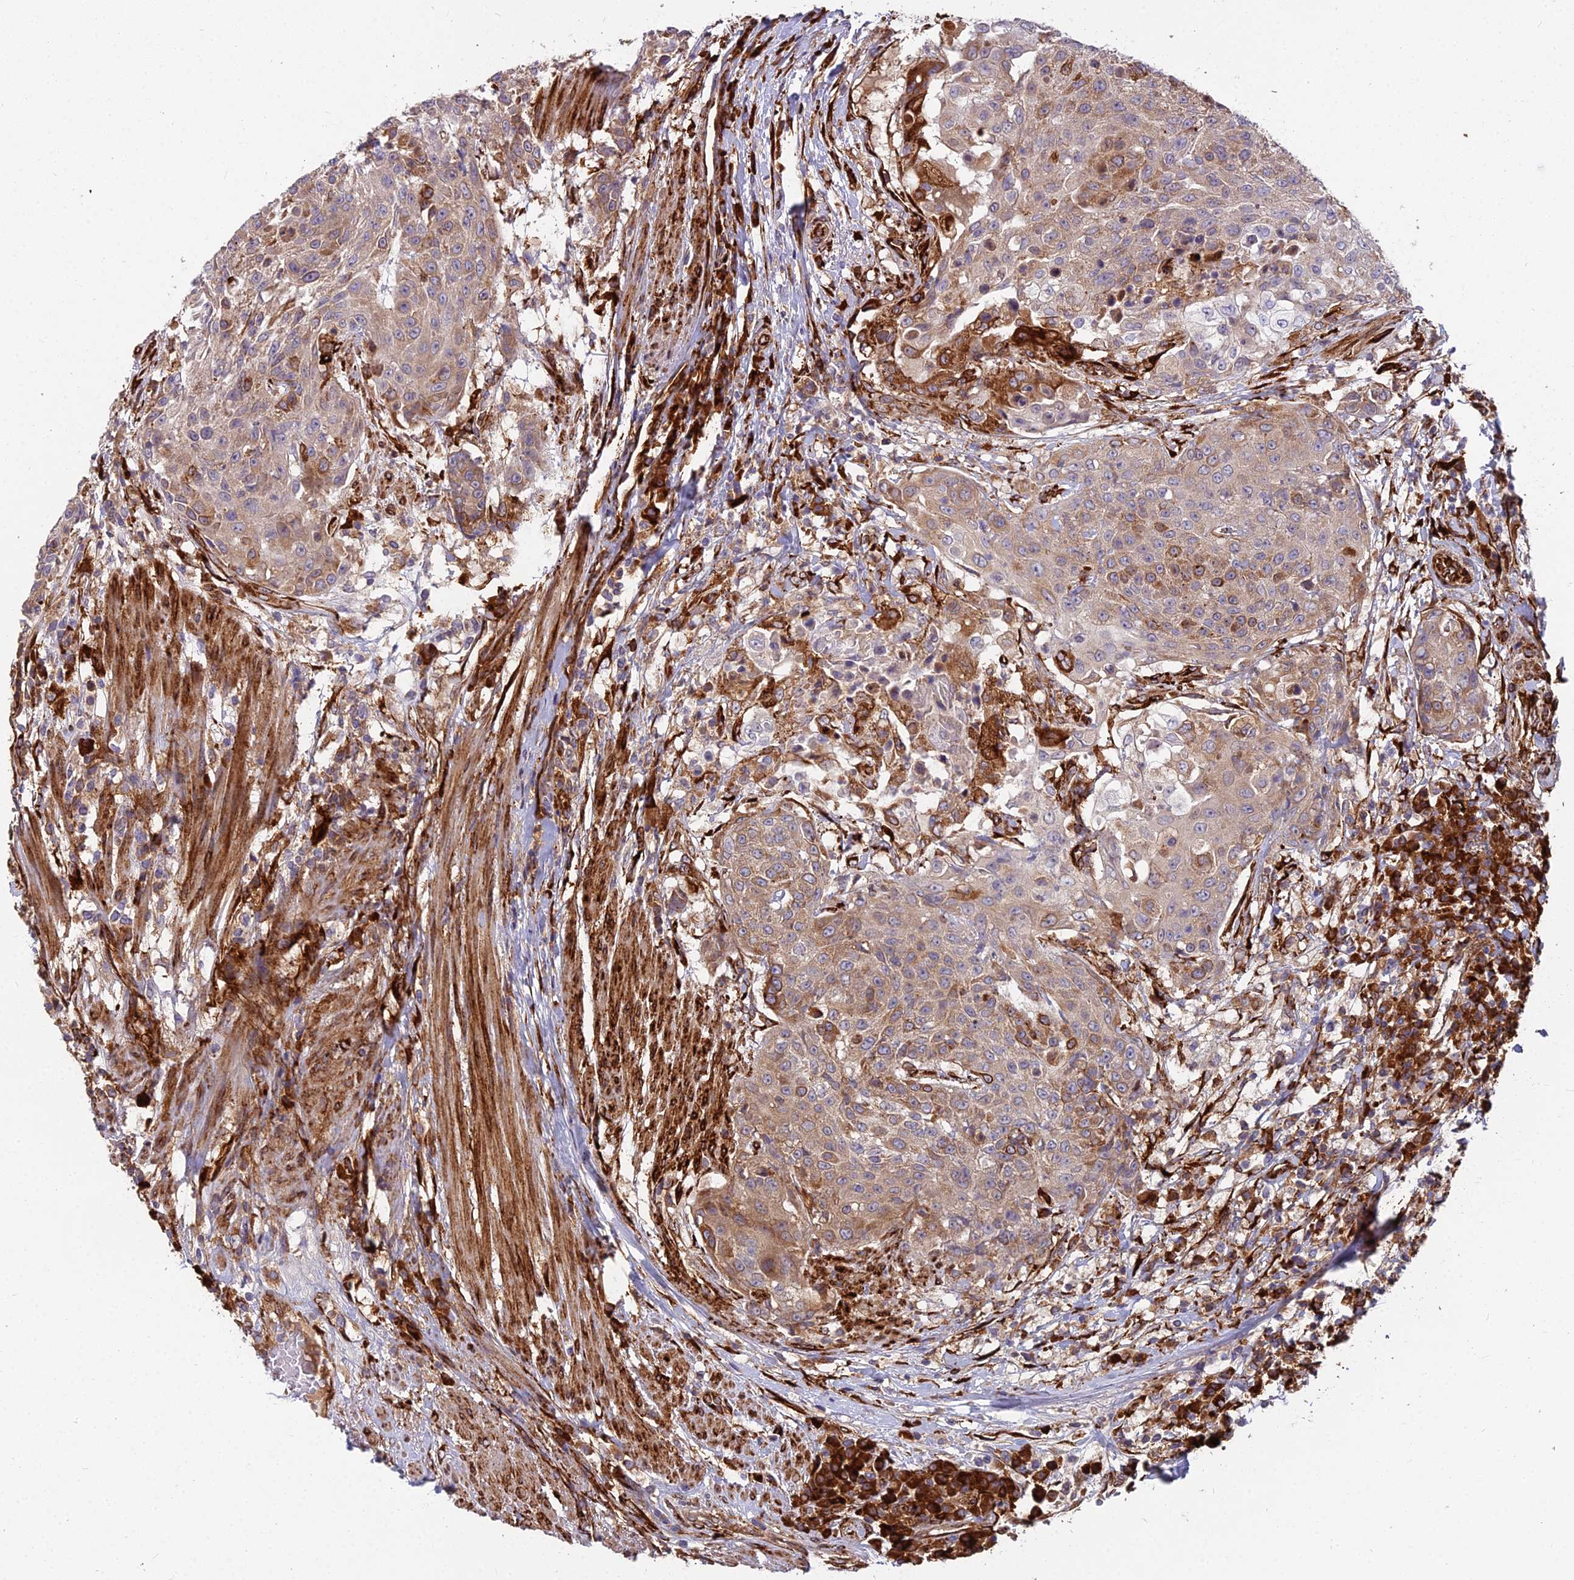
{"staining": {"intensity": "moderate", "quantity": "25%-75%", "location": "cytoplasmic/membranous"}, "tissue": "urothelial cancer", "cell_type": "Tumor cells", "image_type": "cancer", "snomed": [{"axis": "morphology", "description": "Urothelial carcinoma, High grade"}, {"axis": "topography", "description": "Urinary bladder"}], "caption": "An IHC histopathology image of neoplastic tissue is shown. Protein staining in brown highlights moderate cytoplasmic/membranous positivity in high-grade urothelial carcinoma within tumor cells. The staining was performed using DAB (3,3'-diaminobenzidine), with brown indicating positive protein expression. Nuclei are stained blue with hematoxylin.", "gene": "NDUFAF7", "patient": {"sex": "female", "age": 63}}